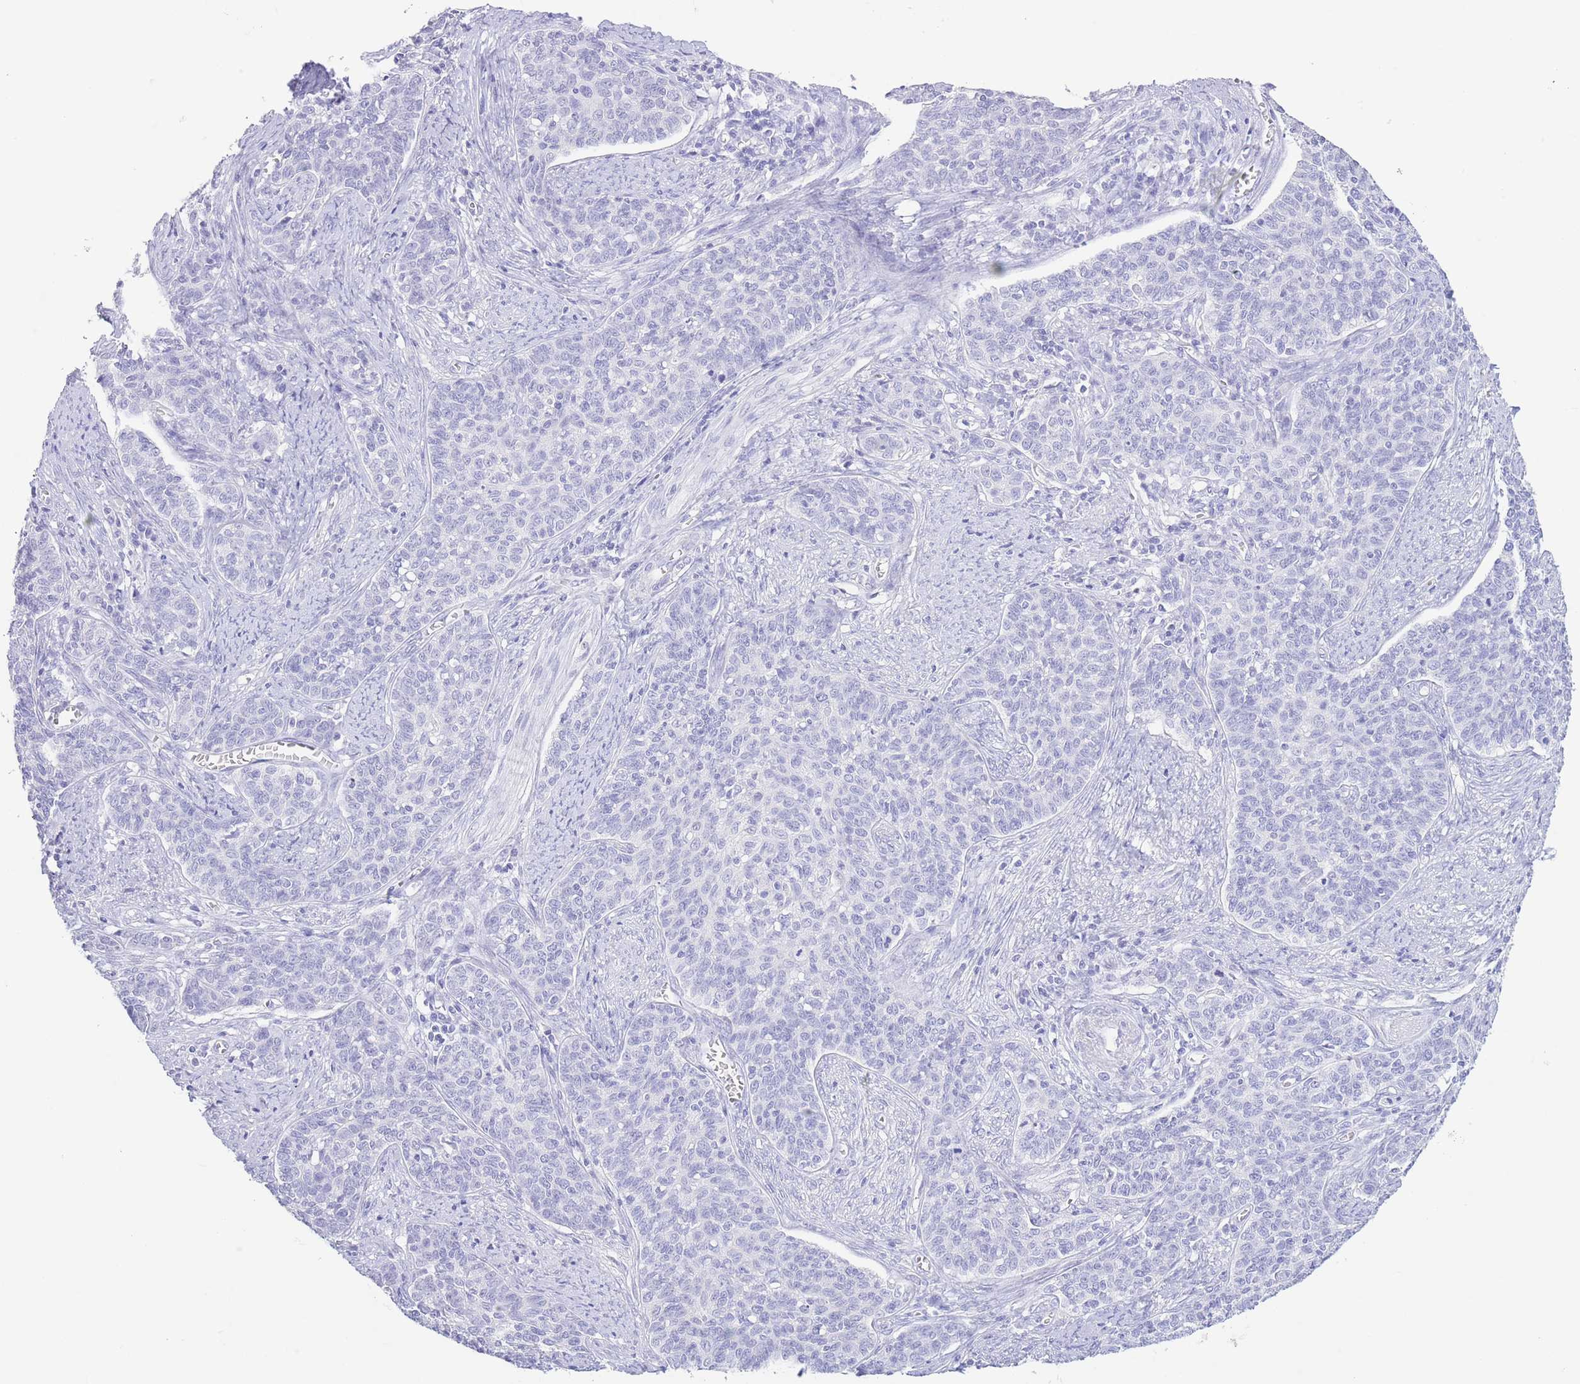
{"staining": {"intensity": "negative", "quantity": "none", "location": "none"}, "tissue": "cervical cancer", "cell_type": "Tumor cells", "image_type": "cancer", "snomed": [{"axis": "morphology", "description": "Squamous cell carcinoma, NOS"}, {"axis": "topography", "description": "Cervix"}], "caption": "High power microscopy photomicrograph of an IHC image of squamous cell carcinoma (cervical), revealing no significant positivity in tumor cells.", "gene": "PKLR", "patient": {"sex": "female", "age": 39}}